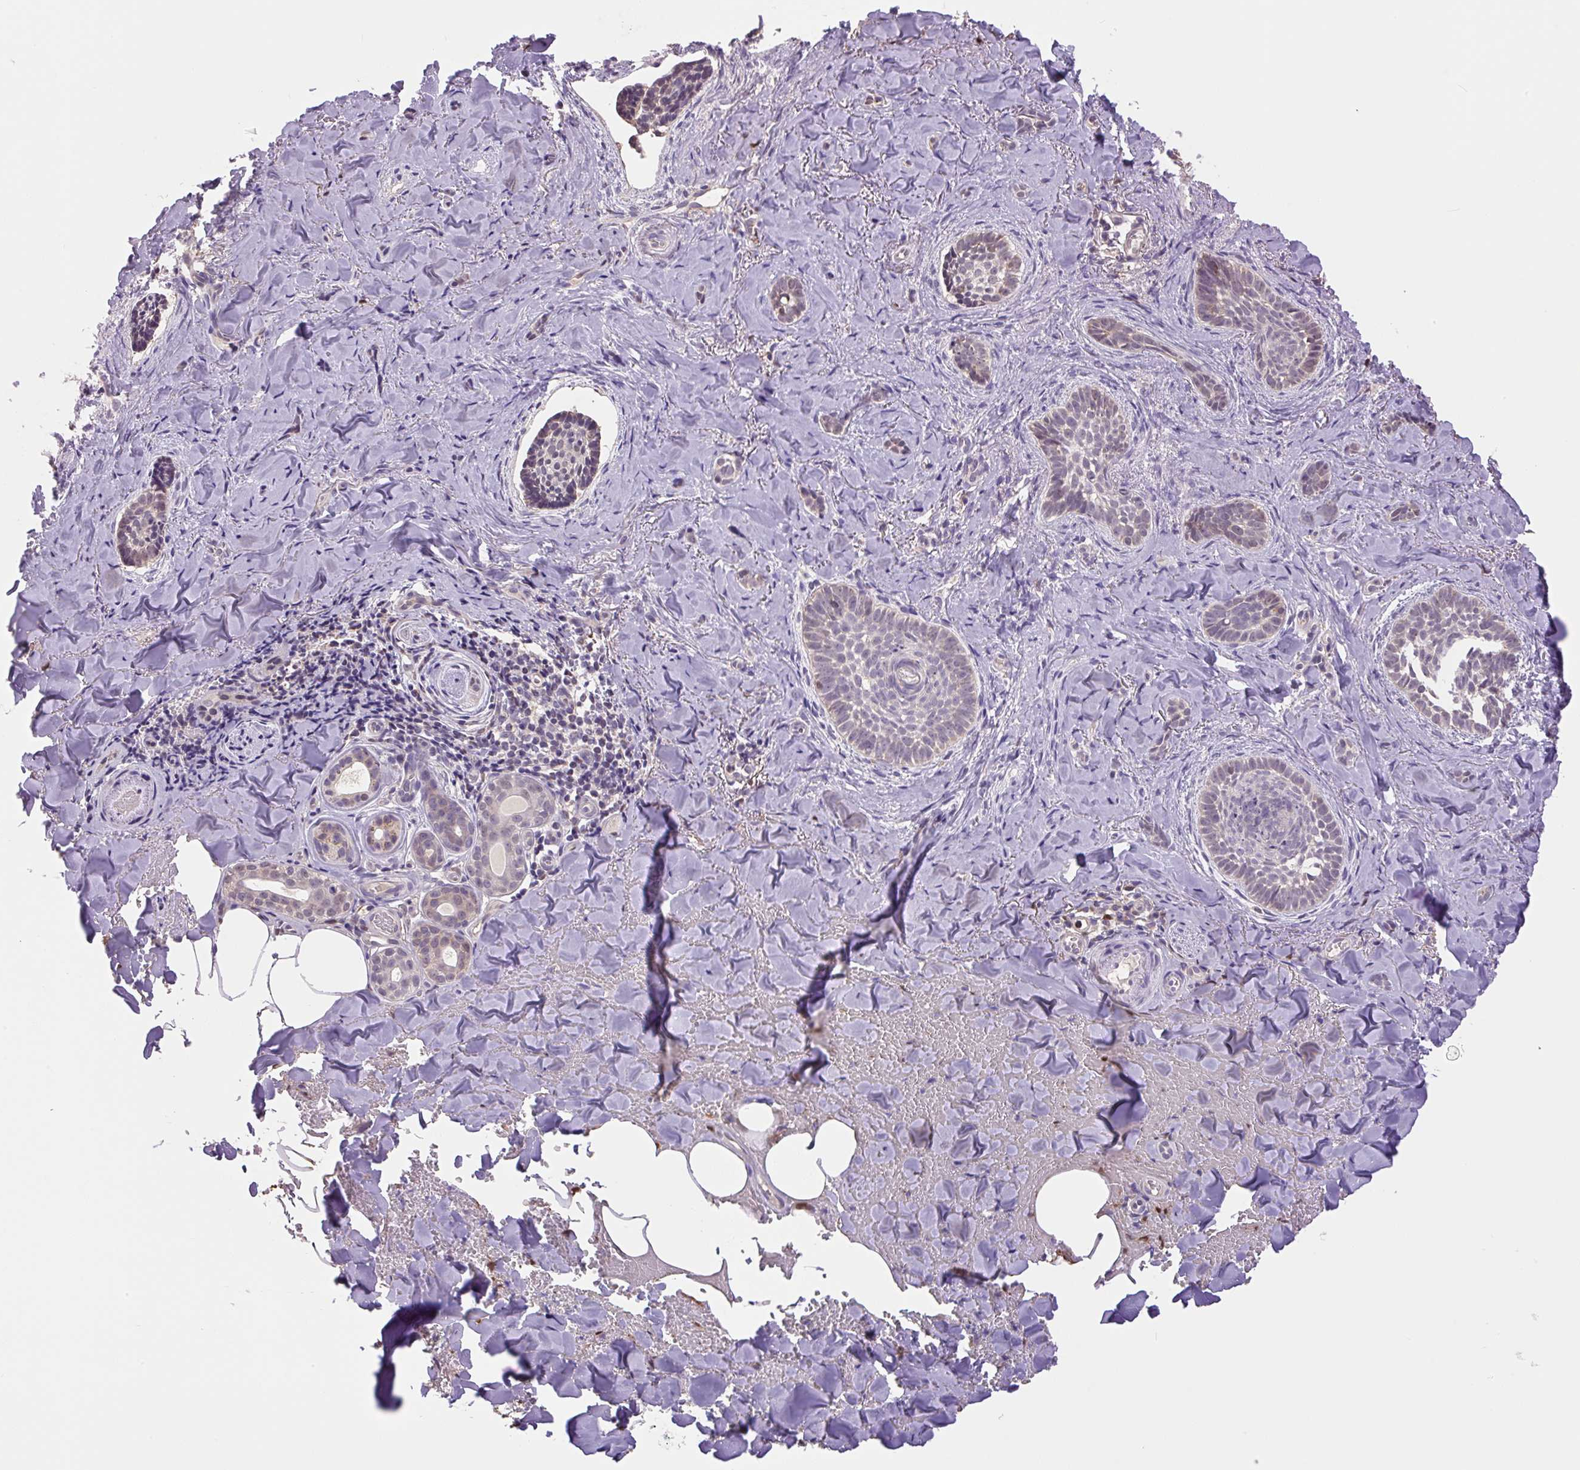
{"staining": {"intensity": "weak", "quantity": "<25%", "location": "cytoplasmic/membranous"}, "tissue": "skin cancer", "cell_type": "Tumor cells", "image_type": "cancer", "snomed": [{"axis": "morphology", "description": "Basal cell carcinoma"}, {"axis": "topography", "description": "Skin"}], "caption": "Immunohistochemical staining of human skin basal cell carcinoma demonstrates no significant positivity in tumor cells. (Immunohistochemistry (ihc), brightfield microscopy, high magnification).", "gene": "SGF29", "patient": {"sex": "female", "age": 55}}